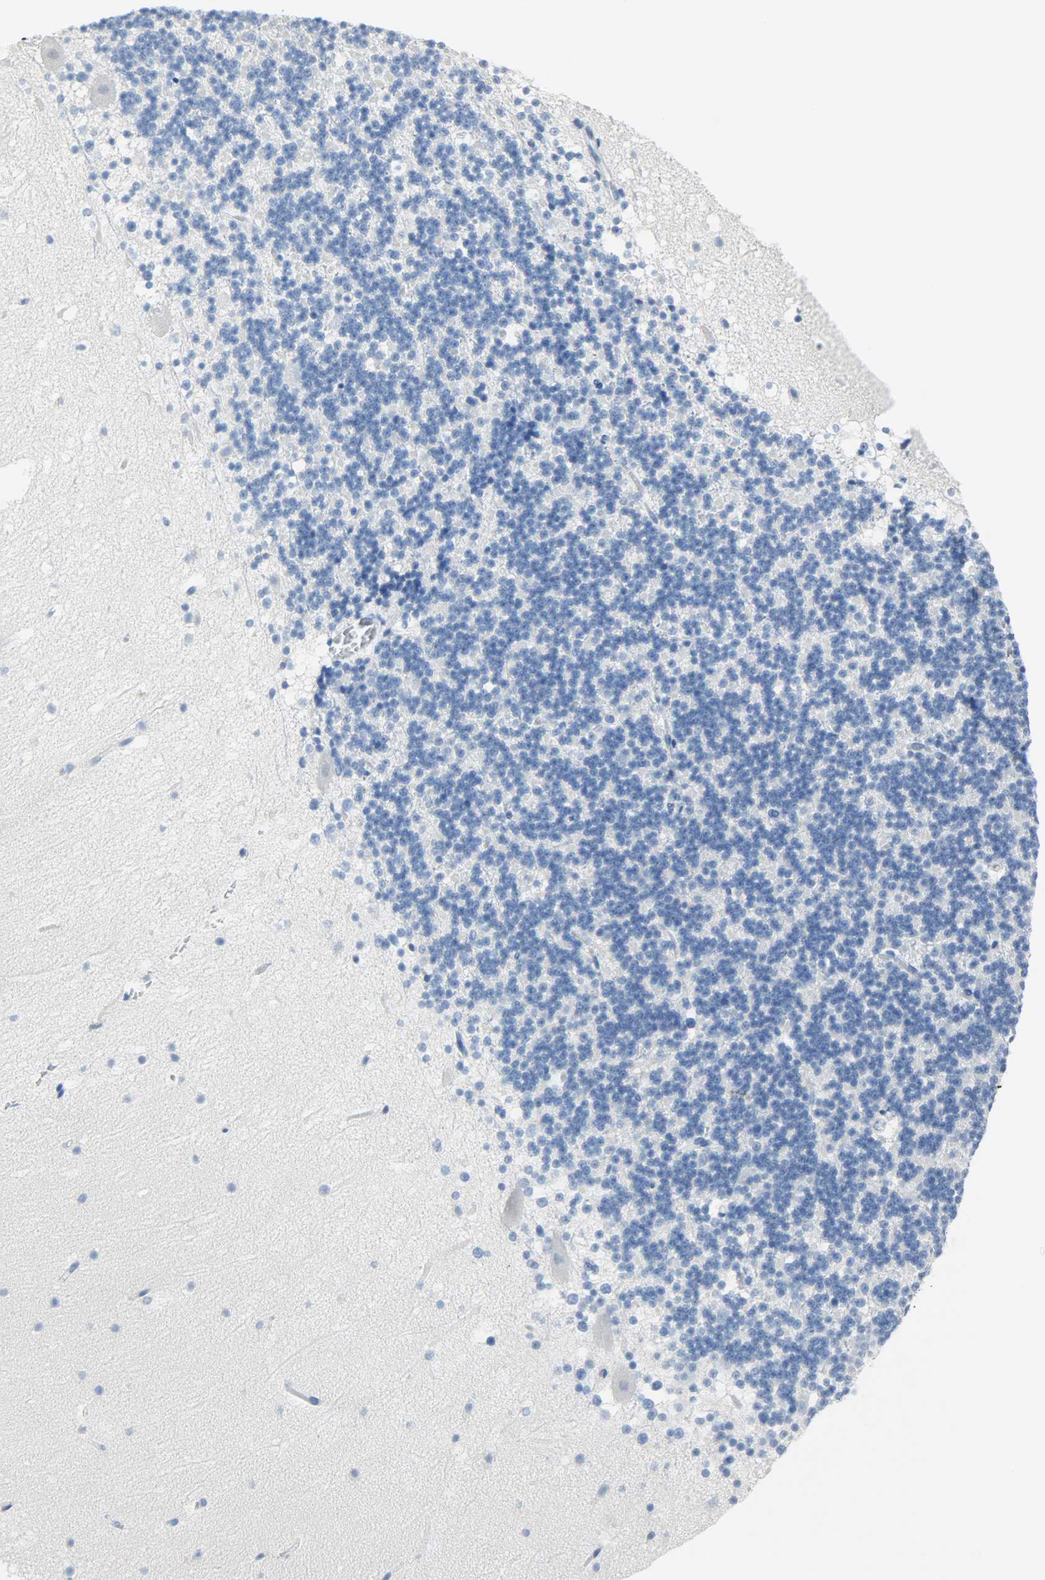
{"staining": {"intensity": "negative", "quantity": "none", "location": "none"}, "tissue": "cerebellum", "cell_type": "Cells in granular layer", "image_type": "normal", "snomed": [{"axis": "morphology", "description": "Normal tissue, NOS"}, {"axis": "topography", "description": "Cerebellum"}], "caption": "DAB immunohistochemical staining of benign cerebellum shows no significant staining in cells in granular layer.", "gene": "CRP", "patient": {"sex": "male", "age": 45}}